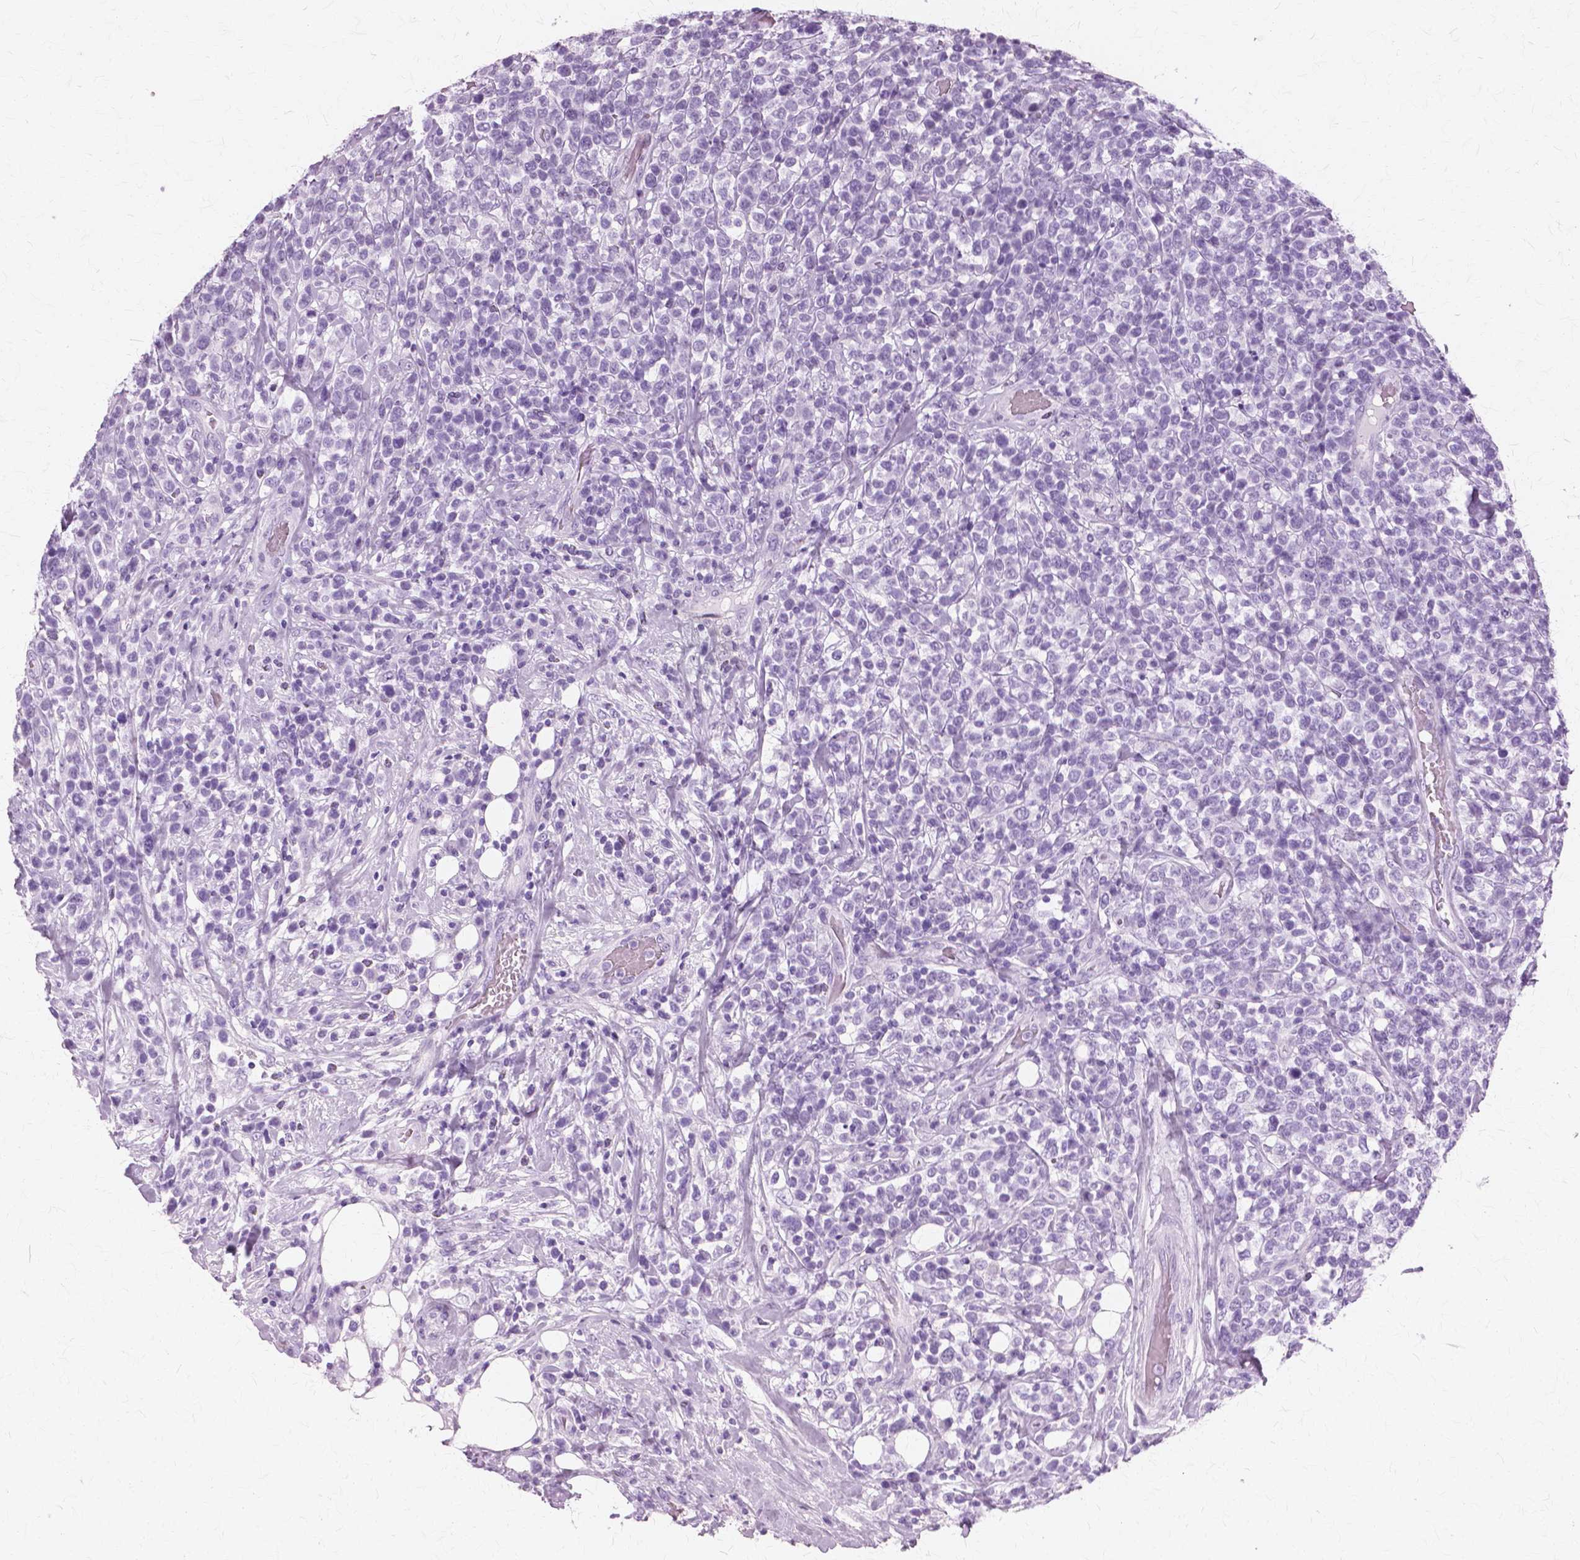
{"staining": {"intensity": "negative", "quantity": "none", "location": "none"}, "tissue": "lymphoma", "cell_type": "Tumor cells", "image_type": "cancer", "snomed": [{"axis": "morphology", "description": "Malignant lymphoma, non-Hodgkin's type, High grade"}, {"axis": "topography", "description": "Soft tissue"}], "caption": "This is an IHC image of high-grade malignant lymphoma, non-Hodgkin's type. There is no positivity in tumor cells.", "gene": "SFTPD", "patient": {"sex": "female", "age": 56}}